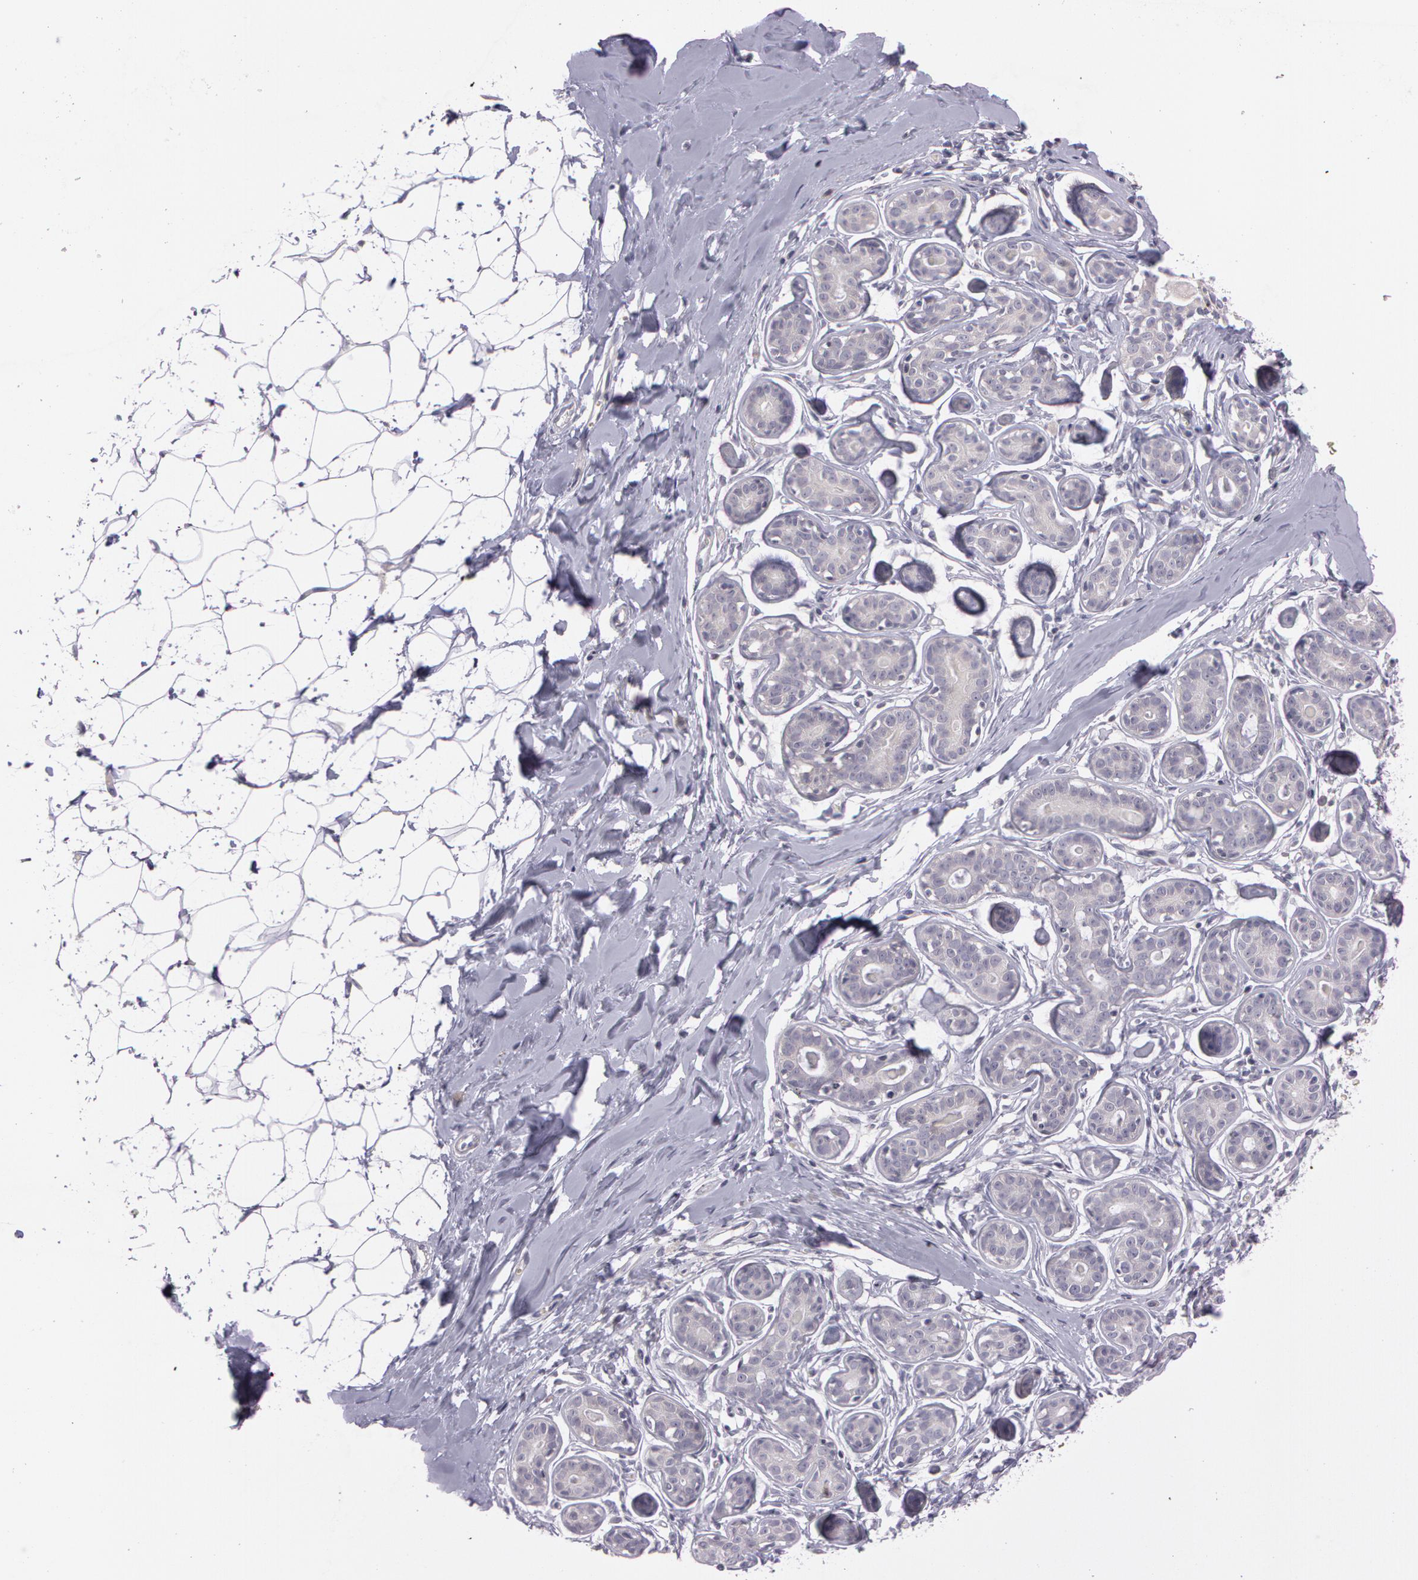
{"staining": {"intensity": "negative", "quantity": "none", "location": "none"}, "tissue": "breast", "cell_type": "Adipocytes", "image_type": "normal", "snomed": [{"axis": "morphology", "description": "Normal tissue, NOS"}, {"axis": "topography", "description": "Breast"}], "caption": "Immunohistochemistry histopathology image of unremarkable breast stained for a protein (brown), which reveals no staining in adipocytes. (DAB immunohistochemistry with hematoxylin counter stain).", "gene": "MXRA5", "patient": {"sex": "female", "age": 22}}